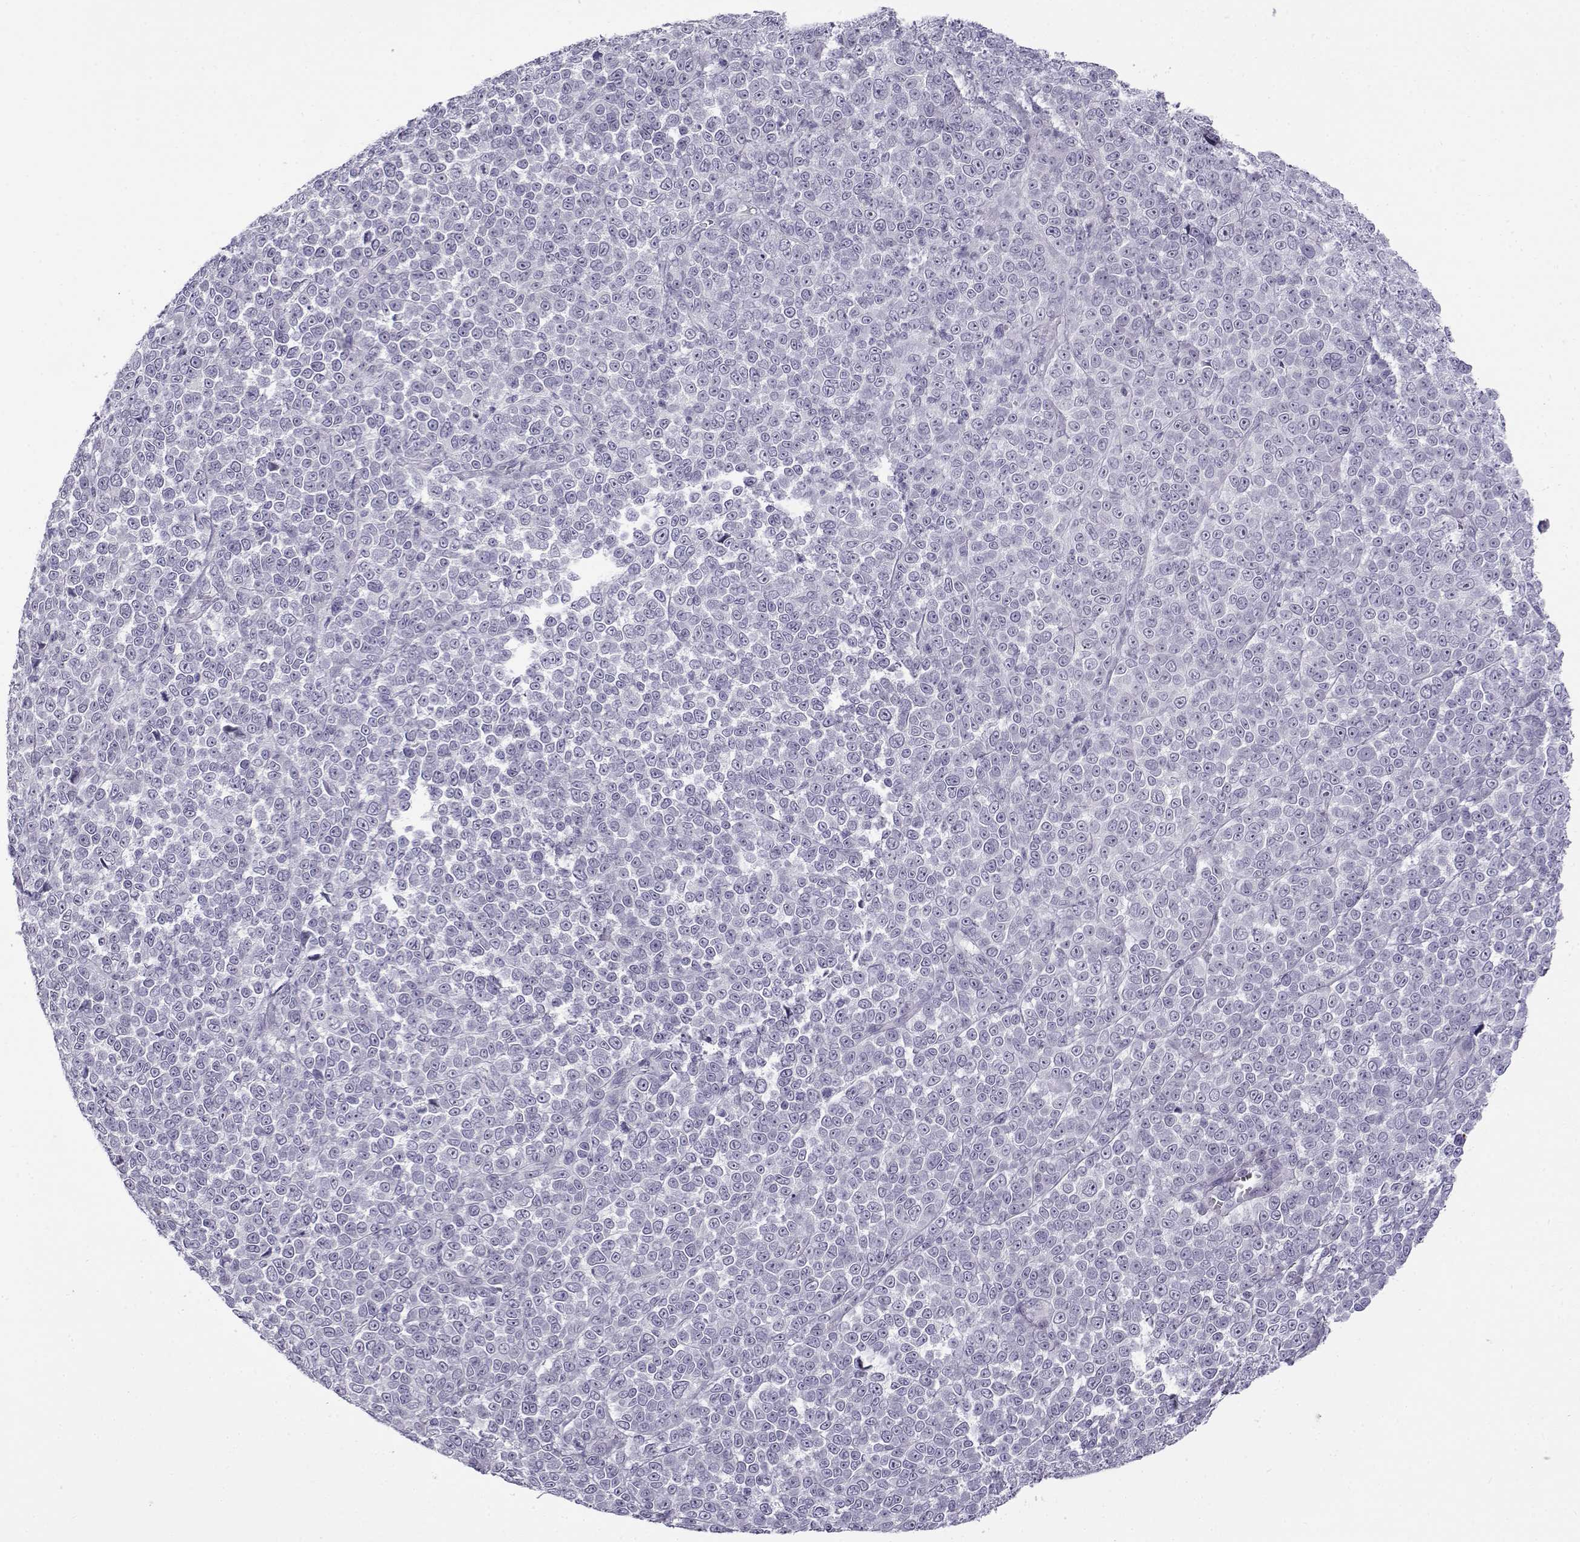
{"staining": {"intensity": "negative", "quantity": "none", "location": "none"}, "tissue": "melanoma", "cell_type": "Tumor cells", "image_type": "cancer", "snomed": [{"axis": "morphology", "description": "Malignant melanoma, NOS"}, {"axis": "topography", "description": "Skin"}], "caption": "Immunohistochemistry micrograph of neoplastic tissue: human melanoma stained with DAB (3,3'-diaminobenzidine) reveals no significant protein positivity in tumor cells.", "gene": "GTSF1L", "patient": {"sex": "female", "age": 95}}